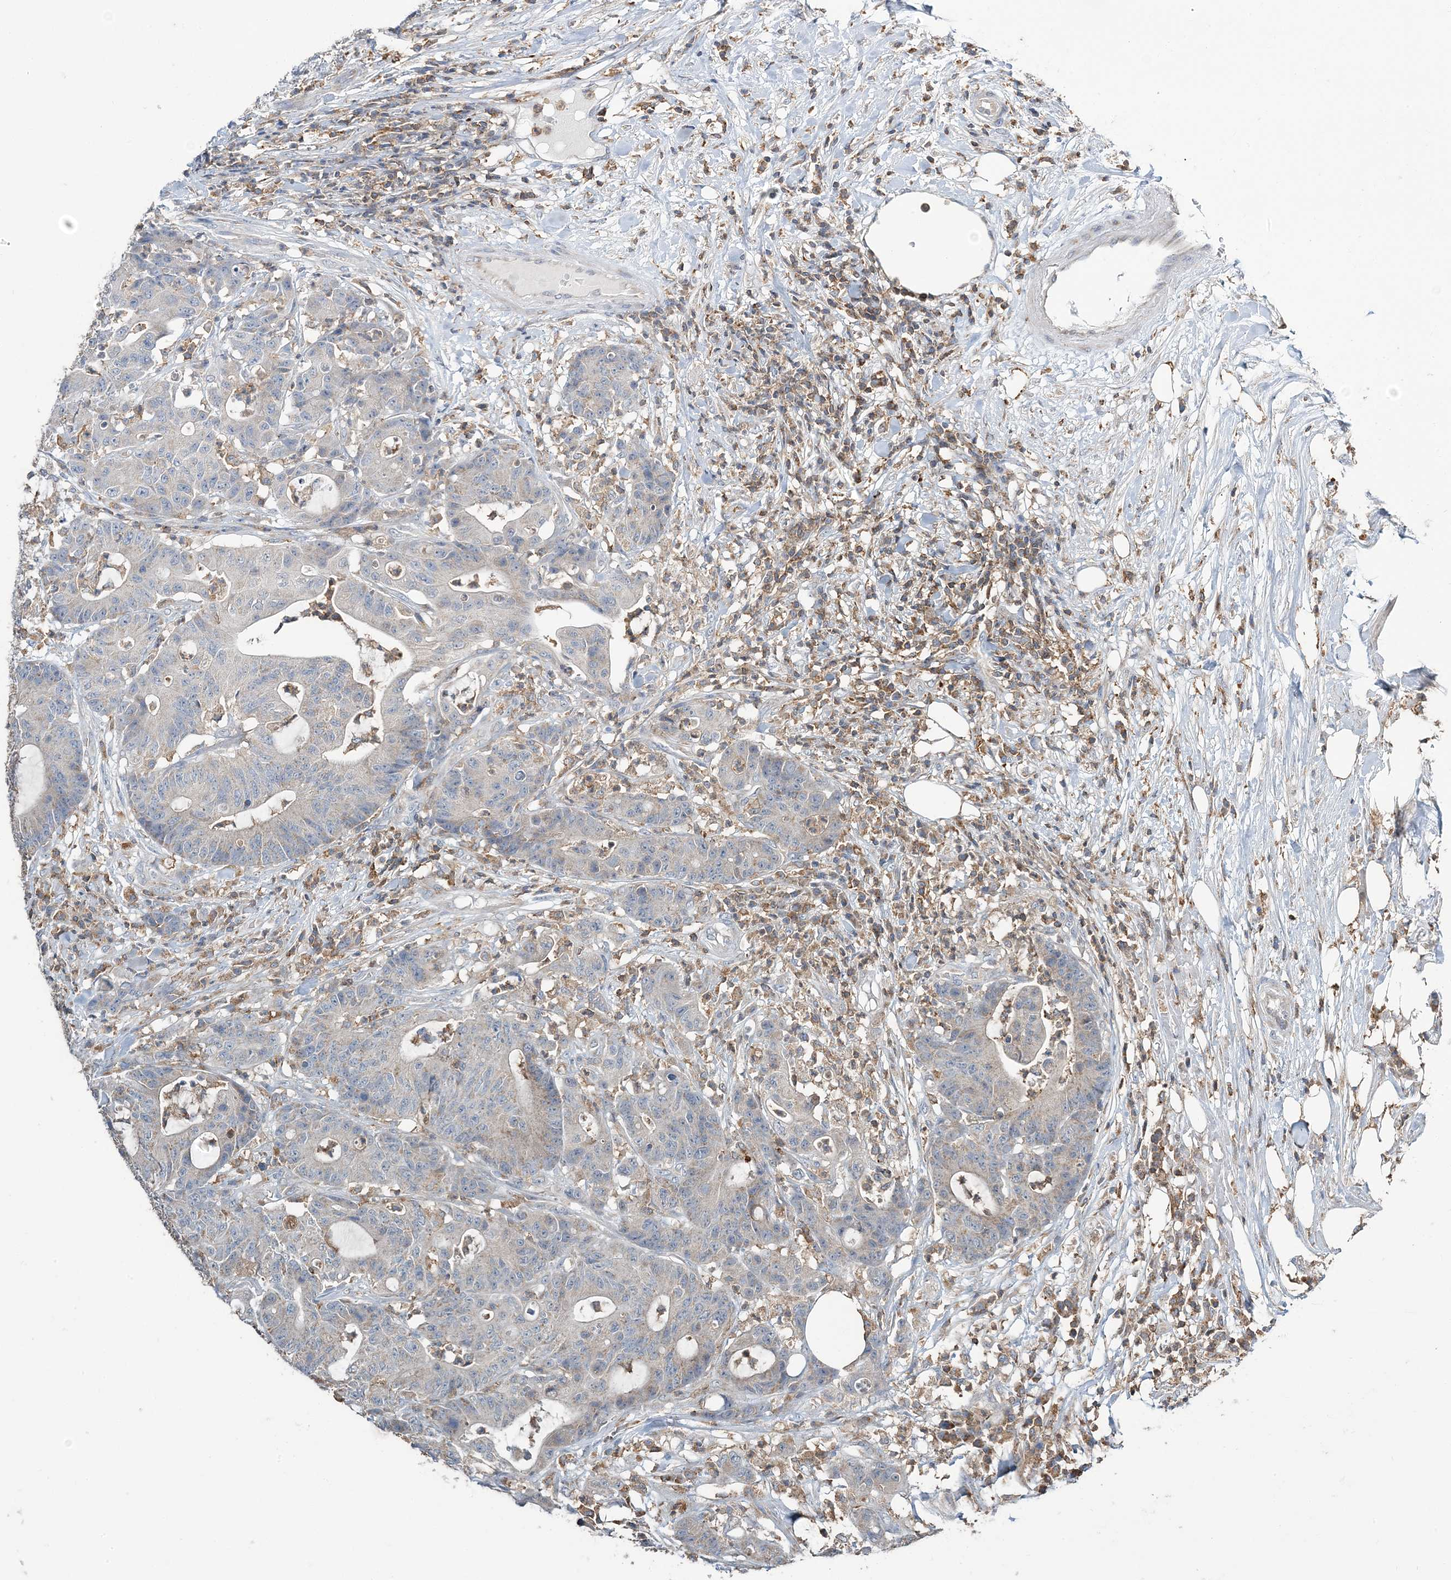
{"staining": {"intensity": "weak", "quantity": "<25%", "location": "cytoplasmic/membranous"}, "tissue": "colorectal cancer", "cell_type": "Tumor cells", "image_type": "cancer", "snomed": [{"axis": "morphology", "description": "Adenocarcinoma, NOS"}, {"axis": "topography", "description": "Colon"}], "caption": "A micrograph of colorectal cancer stained for a protein reveals no brown staining in tumor cells. (Brightfield microscopy of DAB IHC at high magnification).", "gene": "TMLHE", "patient": {"sex": "female", "age": 84}}